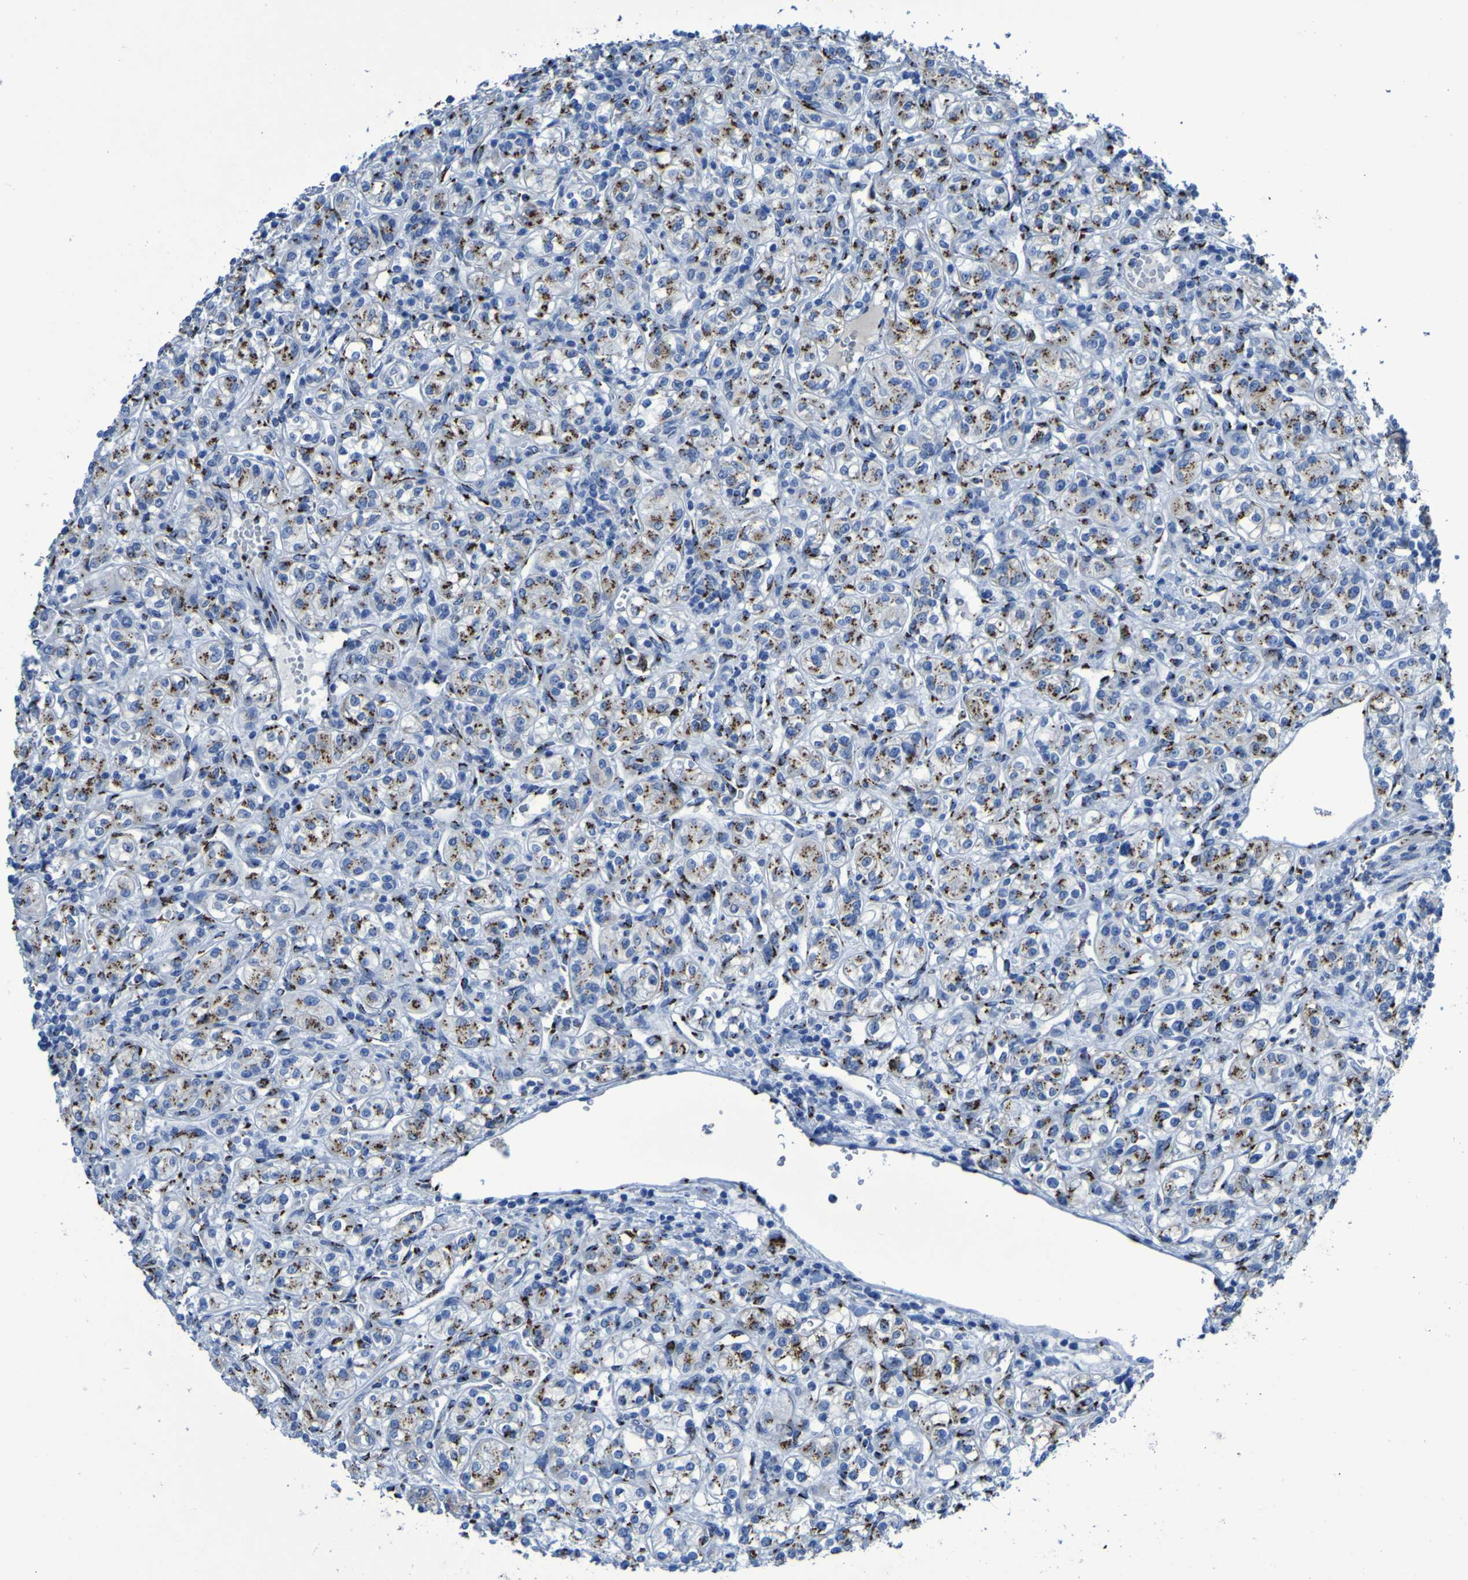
{"staining": {"intensity": "moderate", "quantity": ">75%", "location": "cytoplasmic/membranous"}, "tissue": "renal cancer", "cell_type": "Tumor cells", "image_type": "cancer", "snomed": [{"axis": "morphology", "description": "Adenocarcinoma, NOS"}, {"axis": "topography", "description": "Kidney"}], "caption": "An image of human renal cancer stained for a protein demonstrates moderate cytoplasmic/membranous brown staining in tumor cells.", "gene": "GOLM1", "patient": {"sex": "male", "age": 77}}